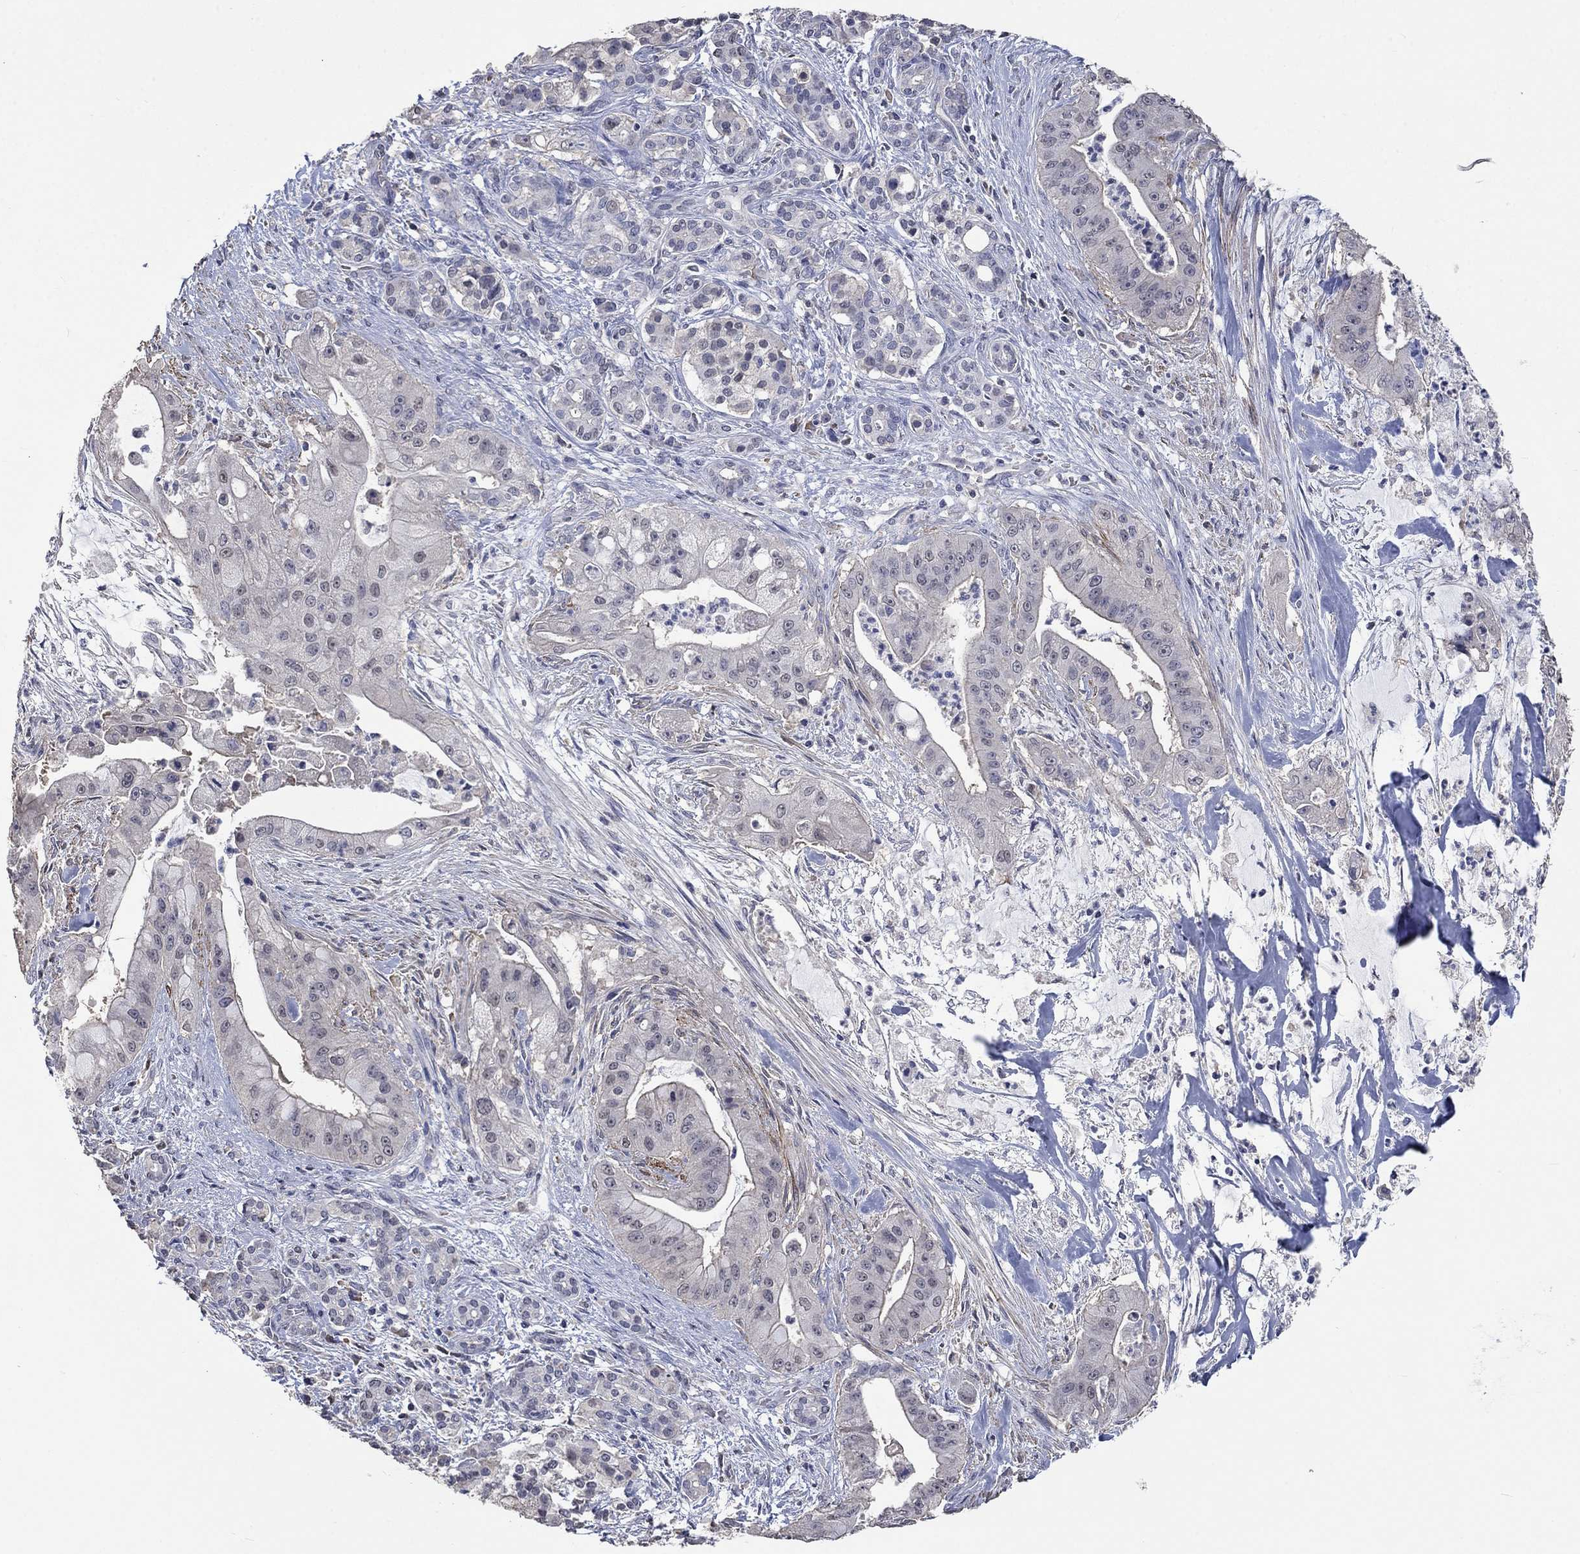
{"staining": {"intensity": "negative", "quantity": "none", "location": "none"}, "tissue": "pancreatic cancer", "cell_type": "Tumor cells", "image_type": "cancer", "snomed": [{"axis": "morphology", "description": "Normal tissue, NOS"}, {"axis": "morphology", "description": "Inflammation, NOS"}, {"axis": "morphology", "description": "Adenocarcinoma, NOS"}, {"axis": "topography", "description": "Pancreas"}], "caption": "This histopathology image is of pancreatic cancer (adenocarcinoma) stained with IHC to label a protein in brown with the nuclei are counter-stained blue. There is no staining in tumor cells.", "gene": "ZBTB18", "patient": {"sex": "male", "age": 57}}